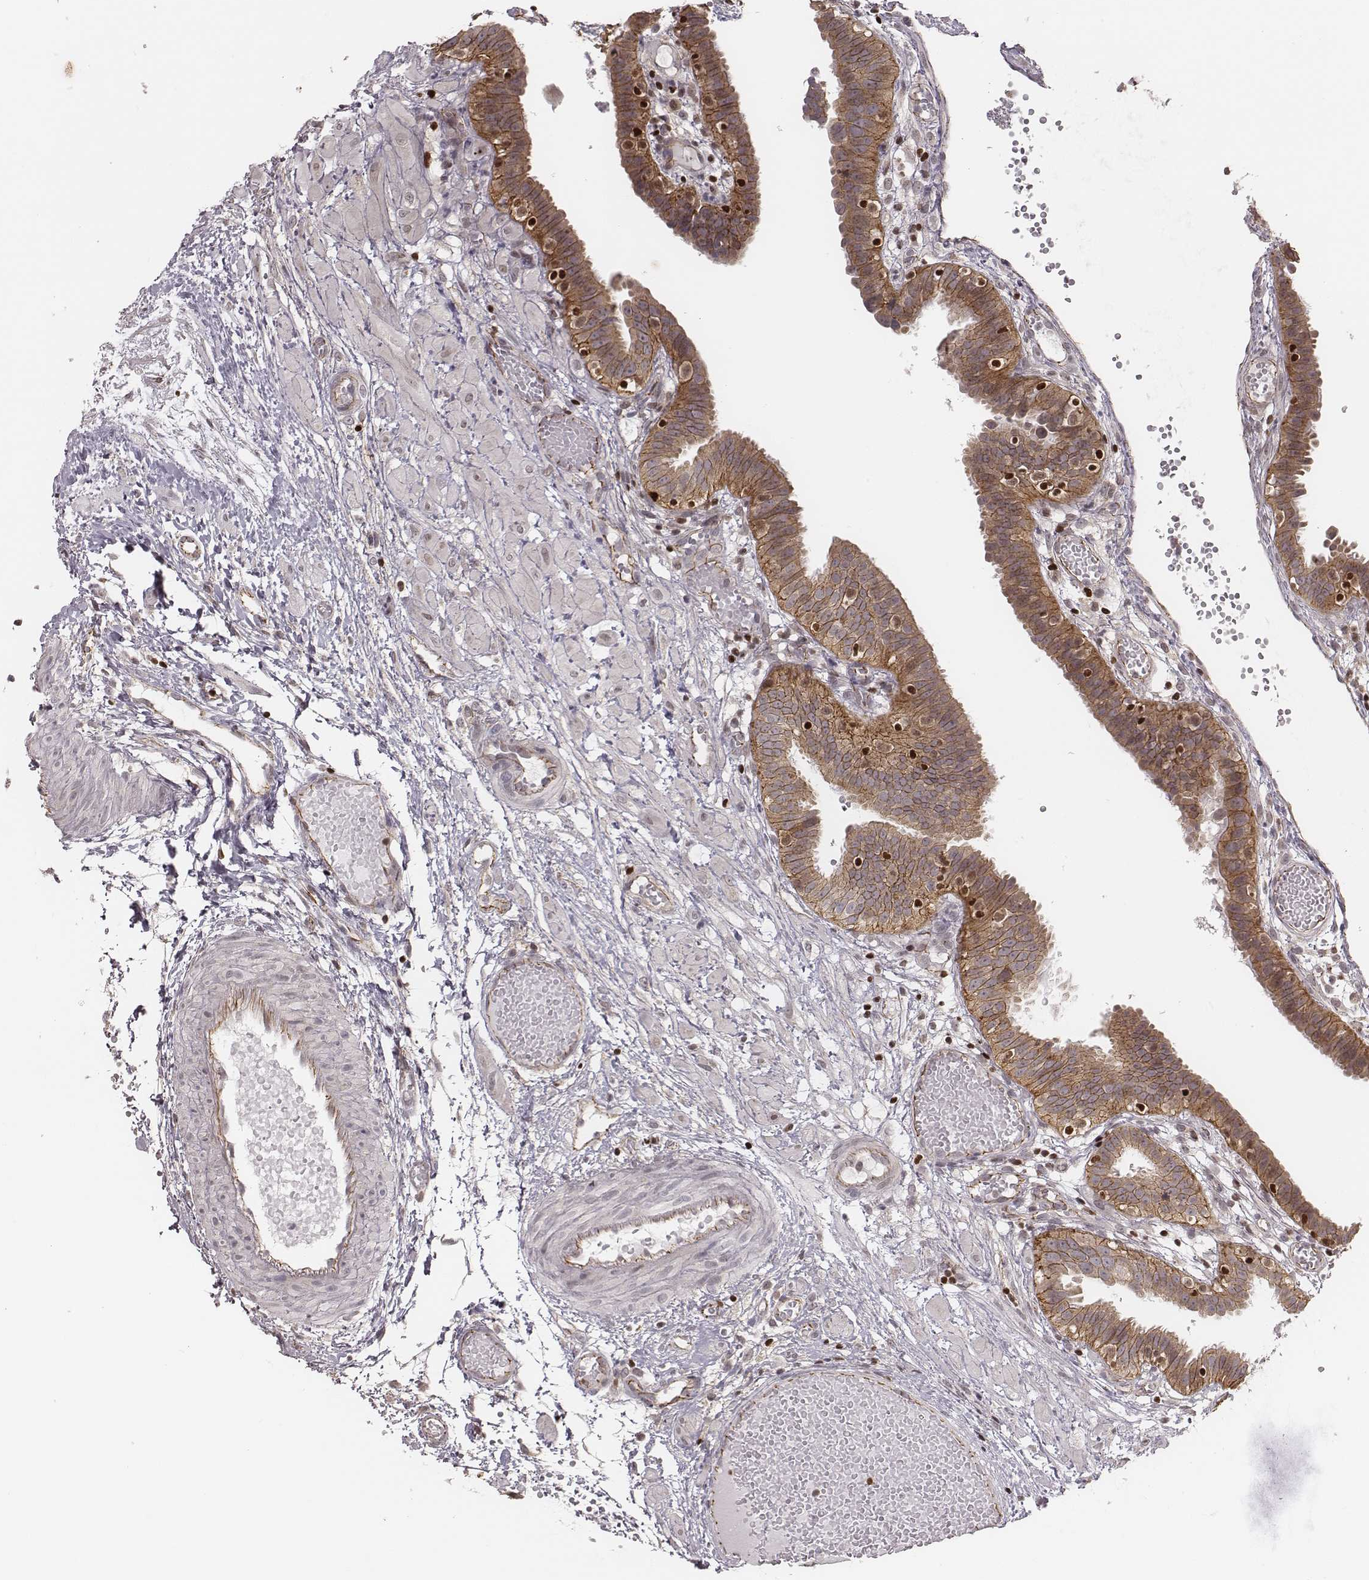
{"staining": {"intensity": "moderate", "quantity": ">75%", "location": "cytoplasmic/membranous"}, "tissue": "fallopian tube", "cell_type": "Glandular cells", "image_type": "normal", "snomed": [{"axis": "morphology", "description": "Normal tissue, NOS"}, {"axis": "topography", "description": "Fallopian tube"}], "caption": "A high-resolution histopathology image shows IHC staining of benign fallopian tube, which demonstrates moderate cytoplasmic/membranous expression in approximately >75% of glandular cells.", "gene": "WDR59", "patient": {"sex": "female", "age": 37}}